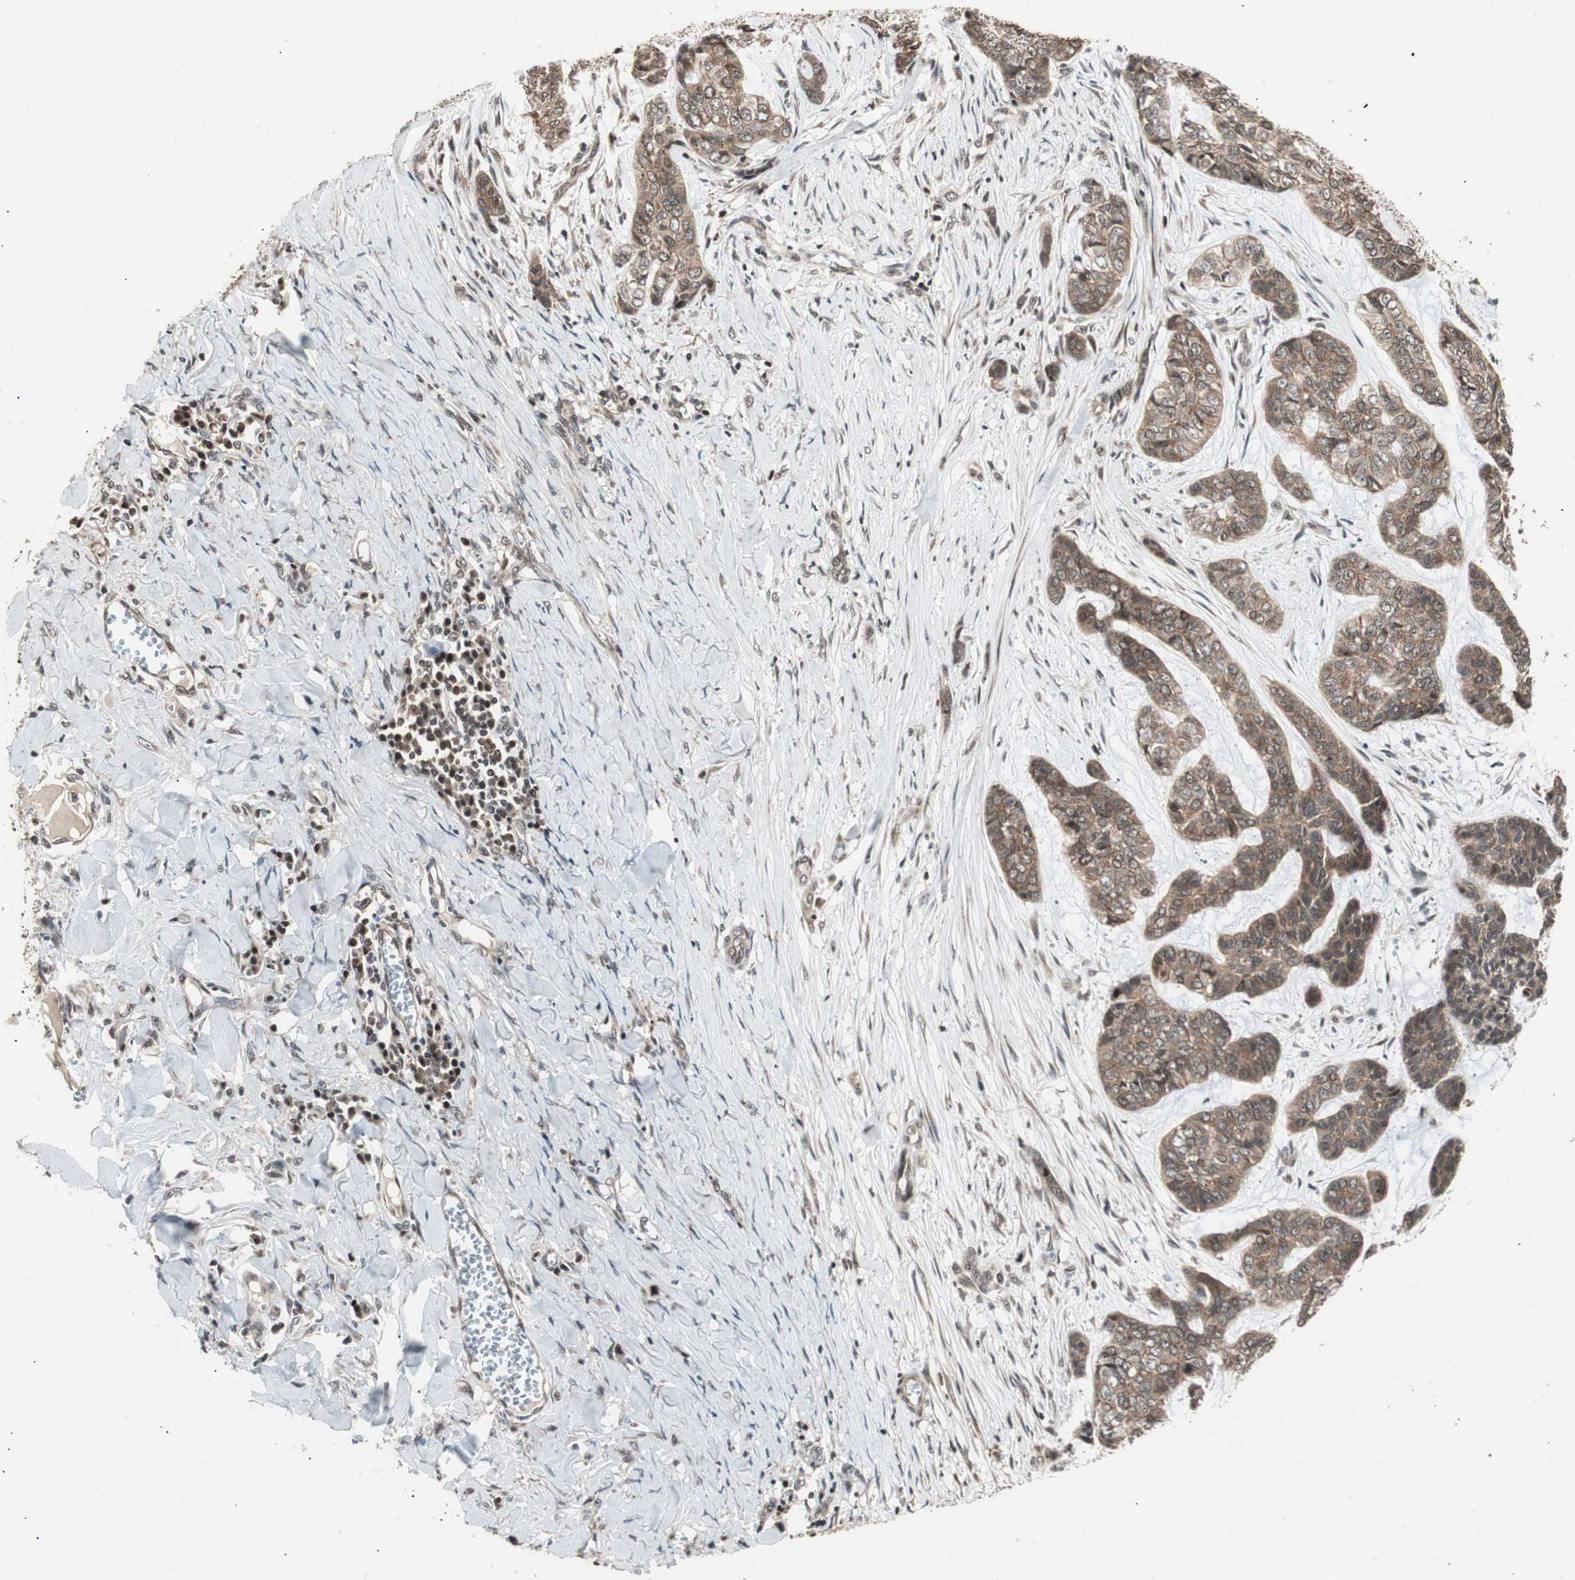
{"staining": {"intensity": "moderate", "quantity": ">75%", "location": "cytoplasmic/membranous"}, "tissue": "skin cancer", "cell_type": "Tumor cells", "image_type": "cancer", "snomed": [{"axis": "morphology", "description": "Basal cell carcinoma"}, {"axis": "topography", "description": "Skin"}], "caption": "The image exhibits immunohistochemical staining of skin basal cell carcinoma. There is moderate cytoplasmic/membranous expression is identified in approximately >75% of tumor cells.", "gene": "ZFC3H1", "patient": {"sex": "female", "age": 64}}